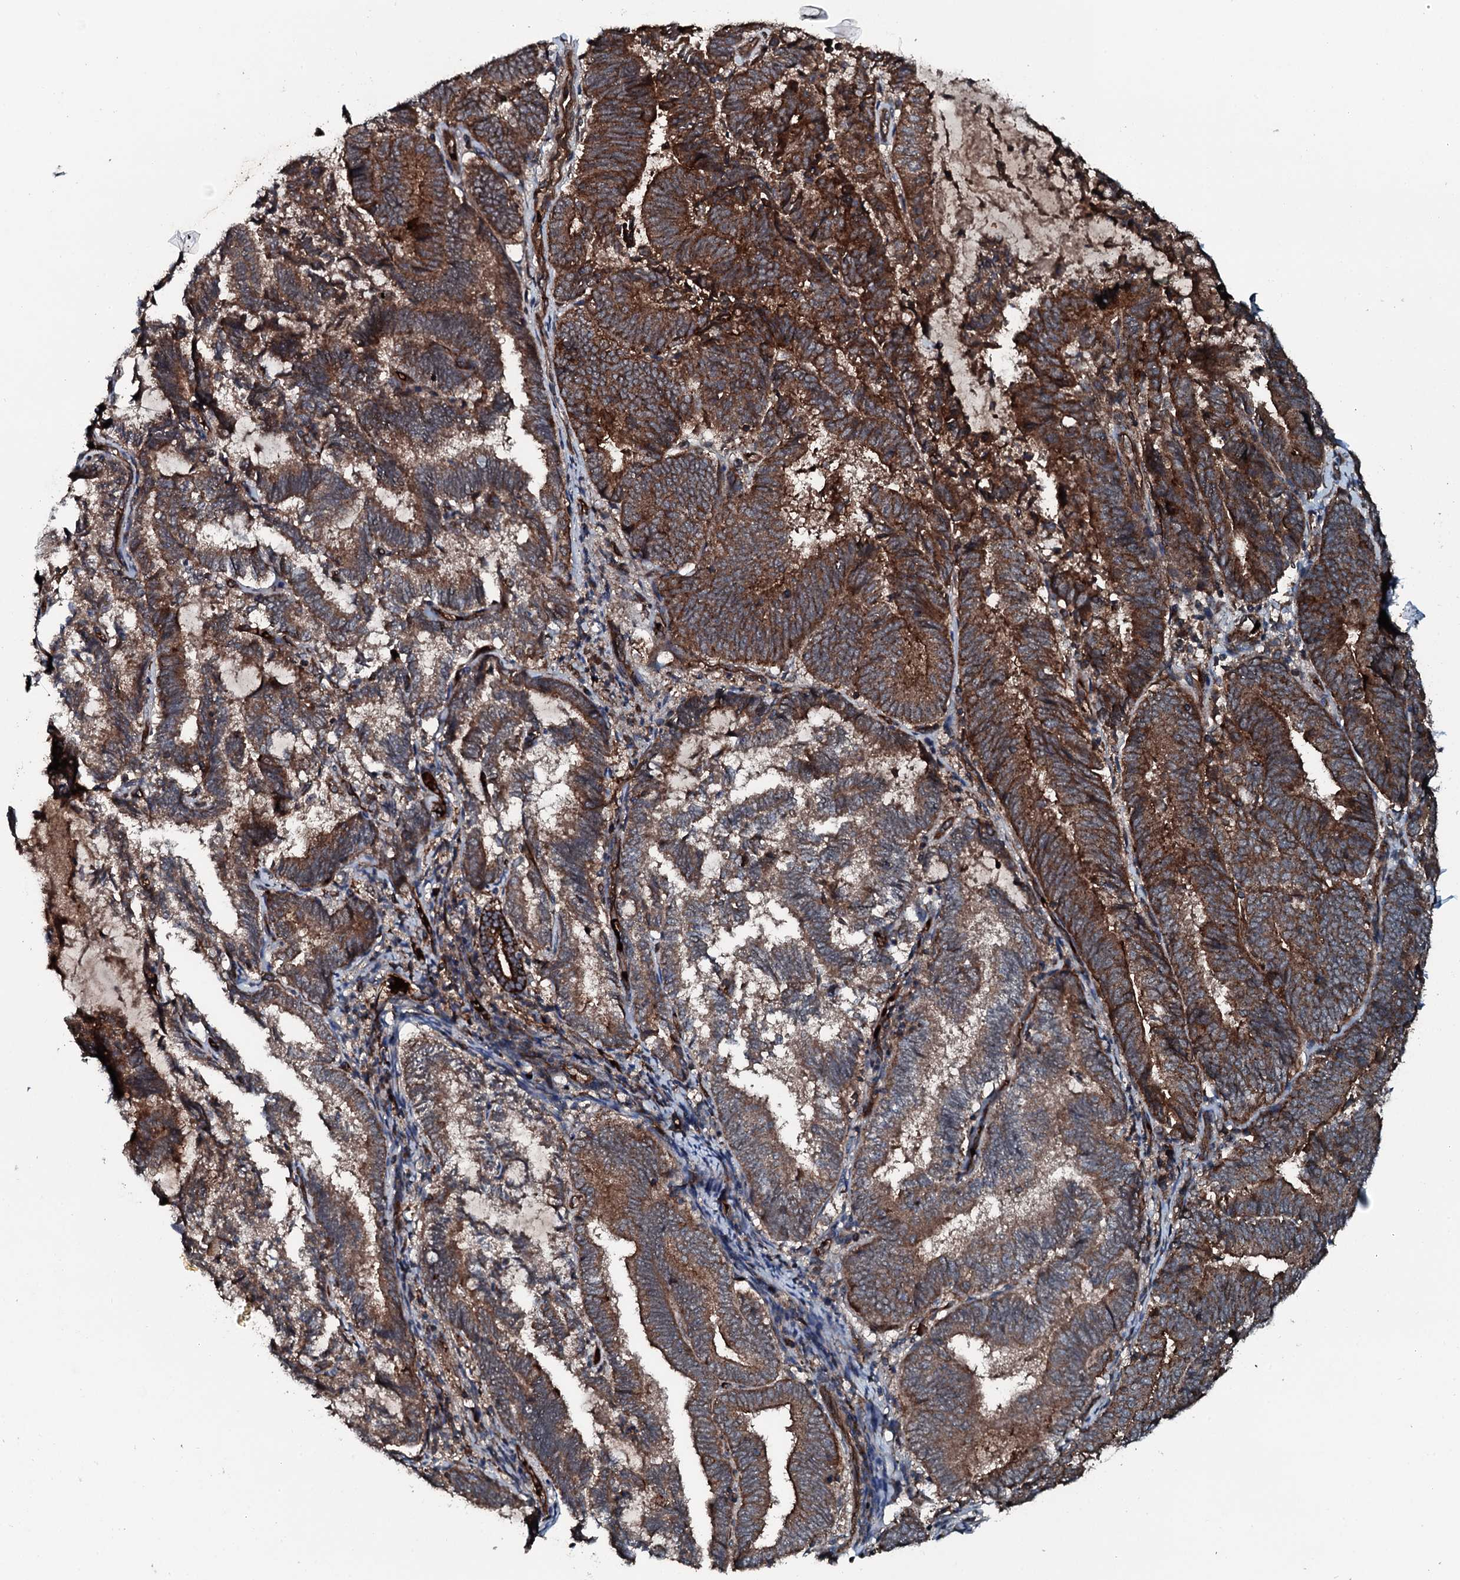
{"staining": {"intensity": "strong", "quantity": ">75%", "location": "cytoplasmic/membranous"}, "tissue": "endometrial cancer", "cell_type": "Tumor cells", "image_type": "cancer", "snomed": [{"axis": "morphology", "description": "Adenocarcinoma, NOS"}, {"axis": "topography", "description": "Endometrium"}], "caption": "Adenocarcinoma (endometrial) stained for a protein (brown) reveals strong cytoplasmic/membranous positive expression in approximately >75% of tumor cells.", "gene": "TRIM7", "patient": {"sex": "female", "age": 80}}